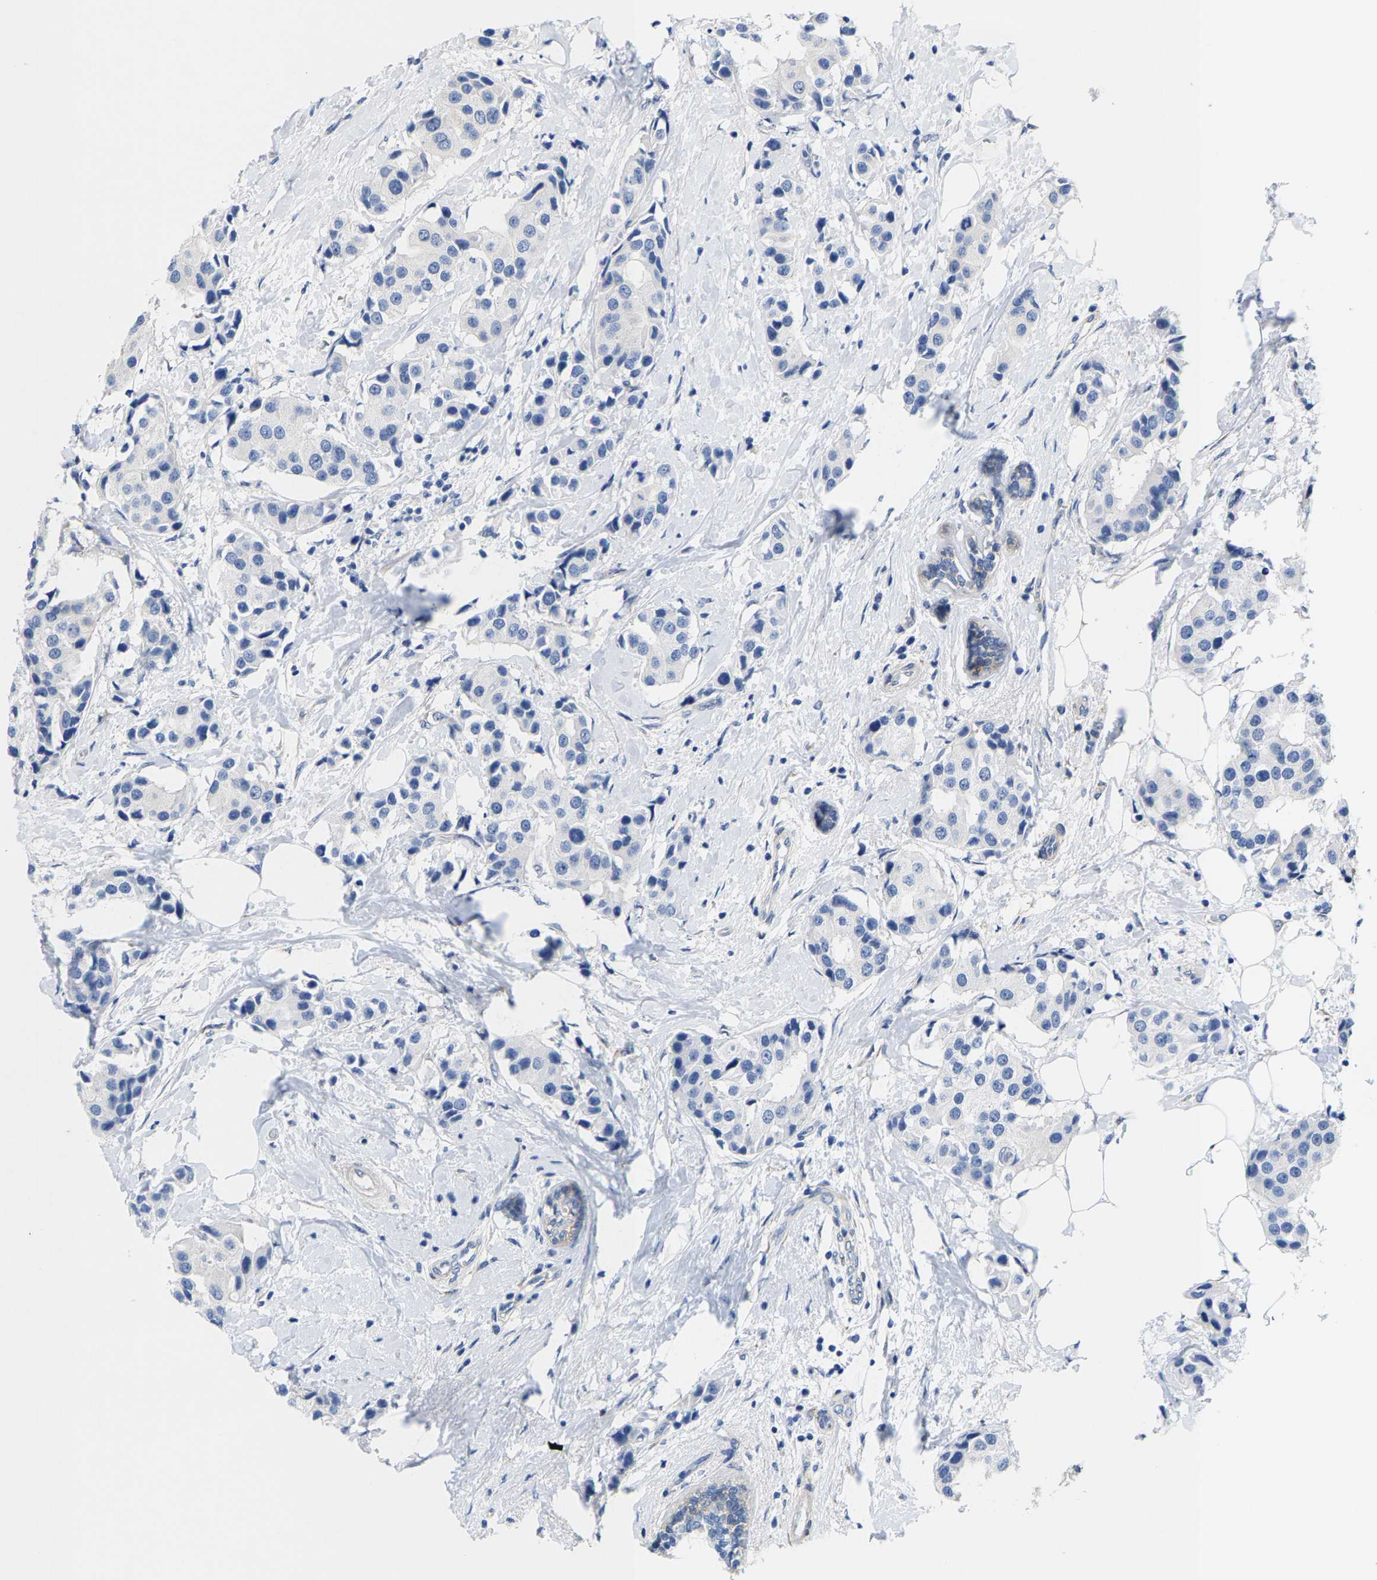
{"staining": {"intensity": "negative", "quantity": "none", "location": "none"}, "tissue": "breast cancer", "cell_type": "Tumor cells", "image_type": "cancer", "snomed": [{"axis": "morphology", "description": "Normal tissue, NOS"}, {"axis": "morphology", "description": "Duct carcinoma"}, {"axis": "topography", "description": "Breast"}], "caption": "Invasive ductal carcinoma (breast) was stained to show a protein in brown. There is no significant positivity in tumor cells. The staining is performed using DAB (3,3'-diaminobenzidine) brown chromogen with nuclei counter-stained in using hematoxylin.", "gene": "DSCAM", "patient": {"sex": "female", "age": 39}}